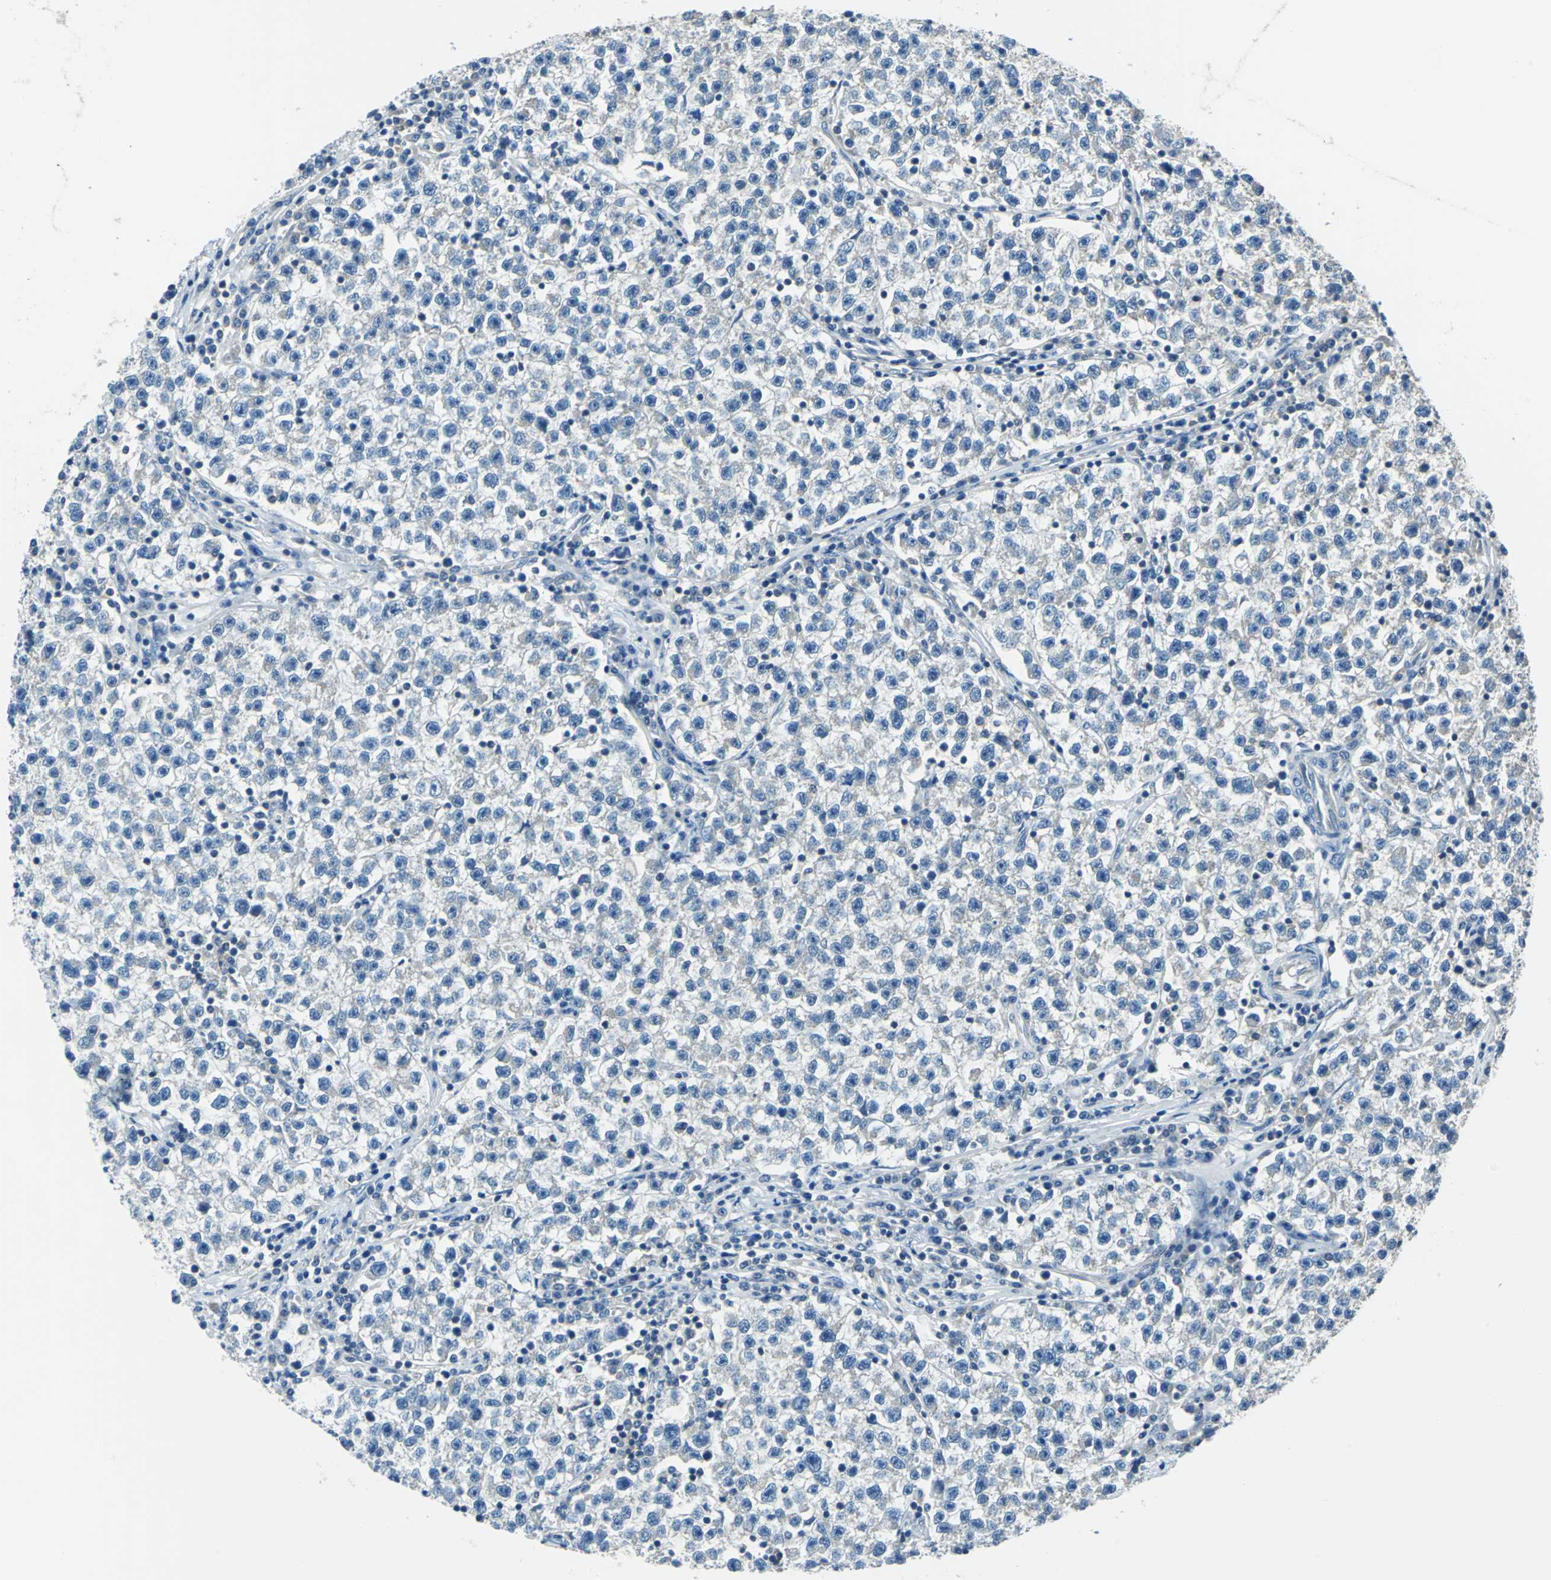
{"staining": {"intensity": "negative", "quantity": "none", "location": "none"}, "tissue": "testis cancer", "cell_type": "Tumor cells", "image_type": "cancer", "snomed": [{"axis": "morphology", "description": "Seminoma, NOS"}, {"axis": "topography", "description": "Testis"}], "caption": "DAB (3,3'-diaminobenzidine) immunohistochemical staining of human testis cancer demonstrates no significant staining in tumor cells.", "gene": "CPA3", "patient": {"sex": "male", "age": 22}}